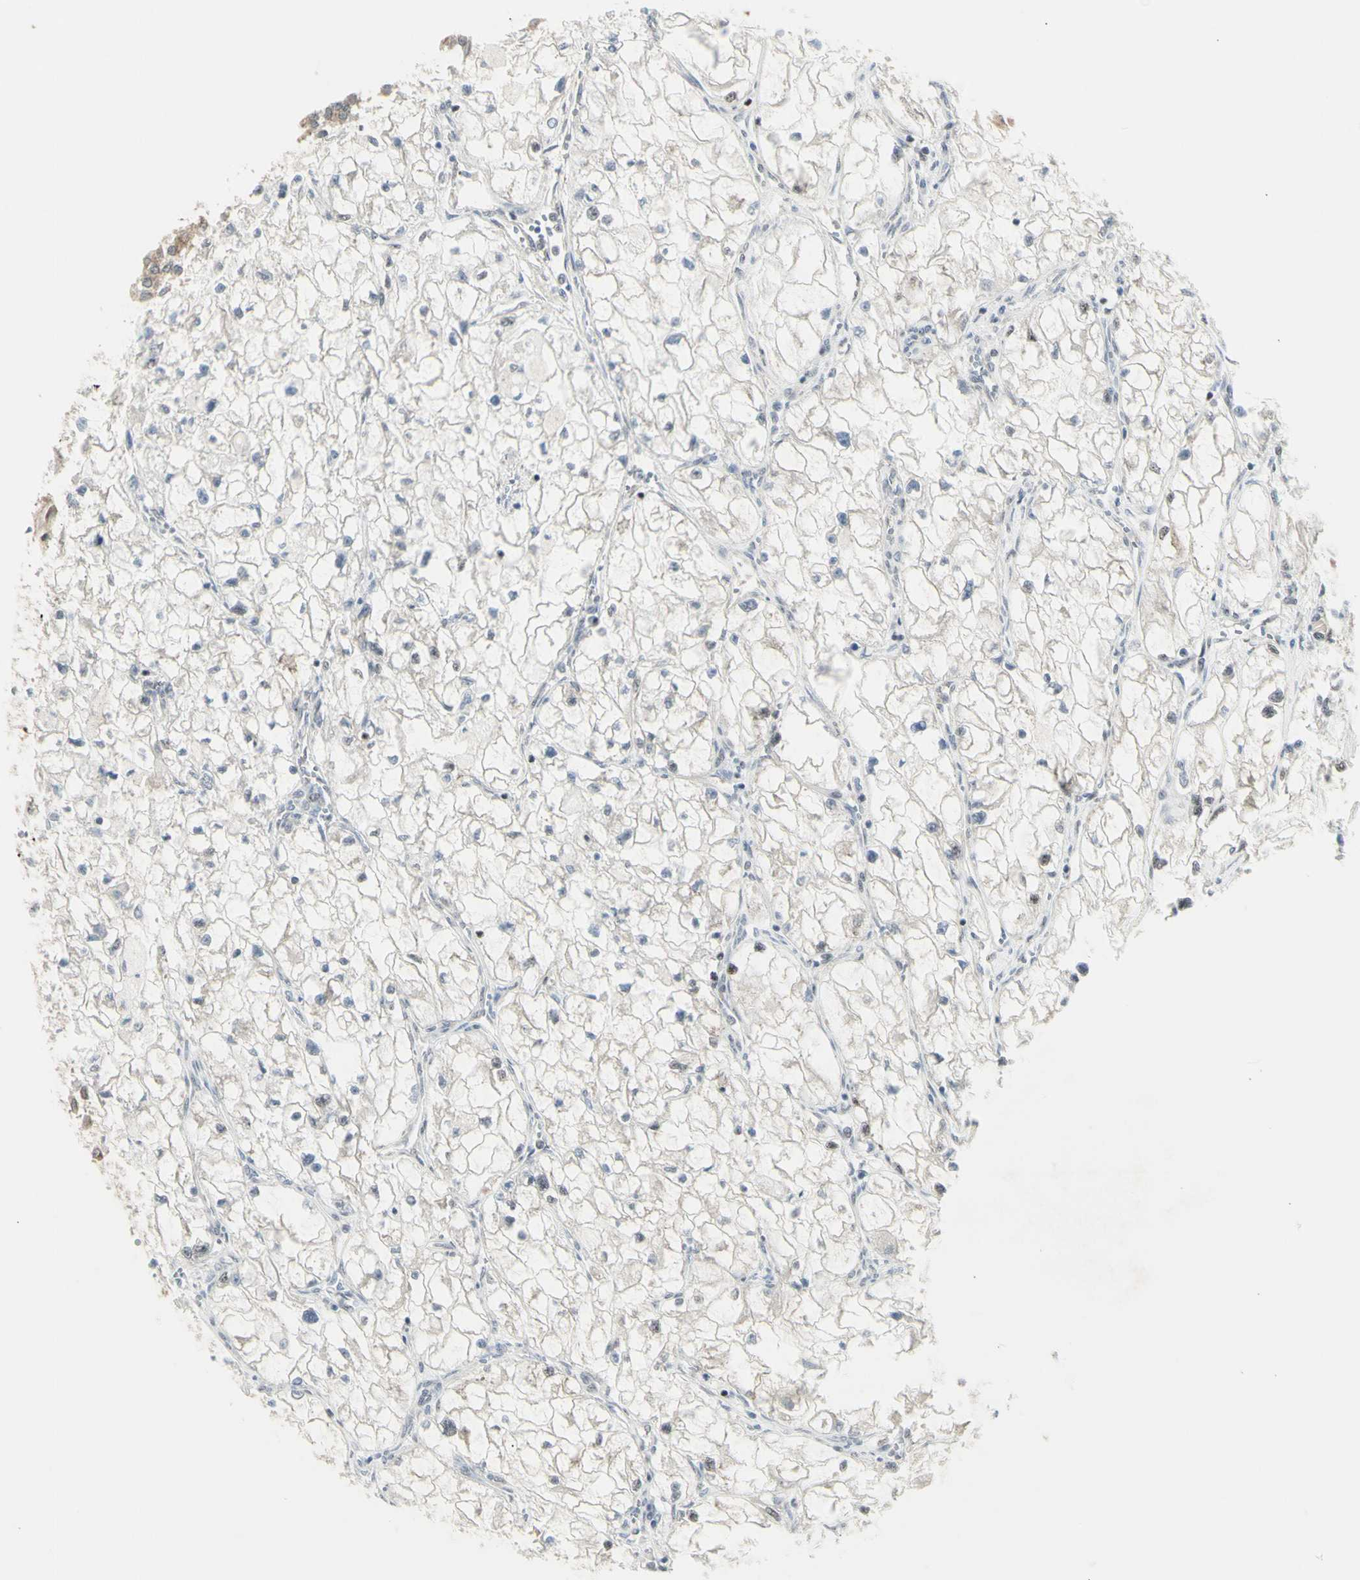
{"staining": {"intensity": "negative", "quantity": "none", "location": "none"}, "tissue": "renal cancer", "cell_type": "Tumor cells", "image_type": "cancer", "snomed": [{"axis": "morphology", "description": "Adenocarcinoma, NOS"}, {"axis": "topography", "description": "Kidney"}], "caption": "DAB (3,3'-diaminobenzidine) immunohistochemical staining of human renal cancer (adenocarcinoma) demonstrates no significant staining in tumor cells.", "gene": "DHRS7B", "patient": {"sex": "female", "age": 70}}